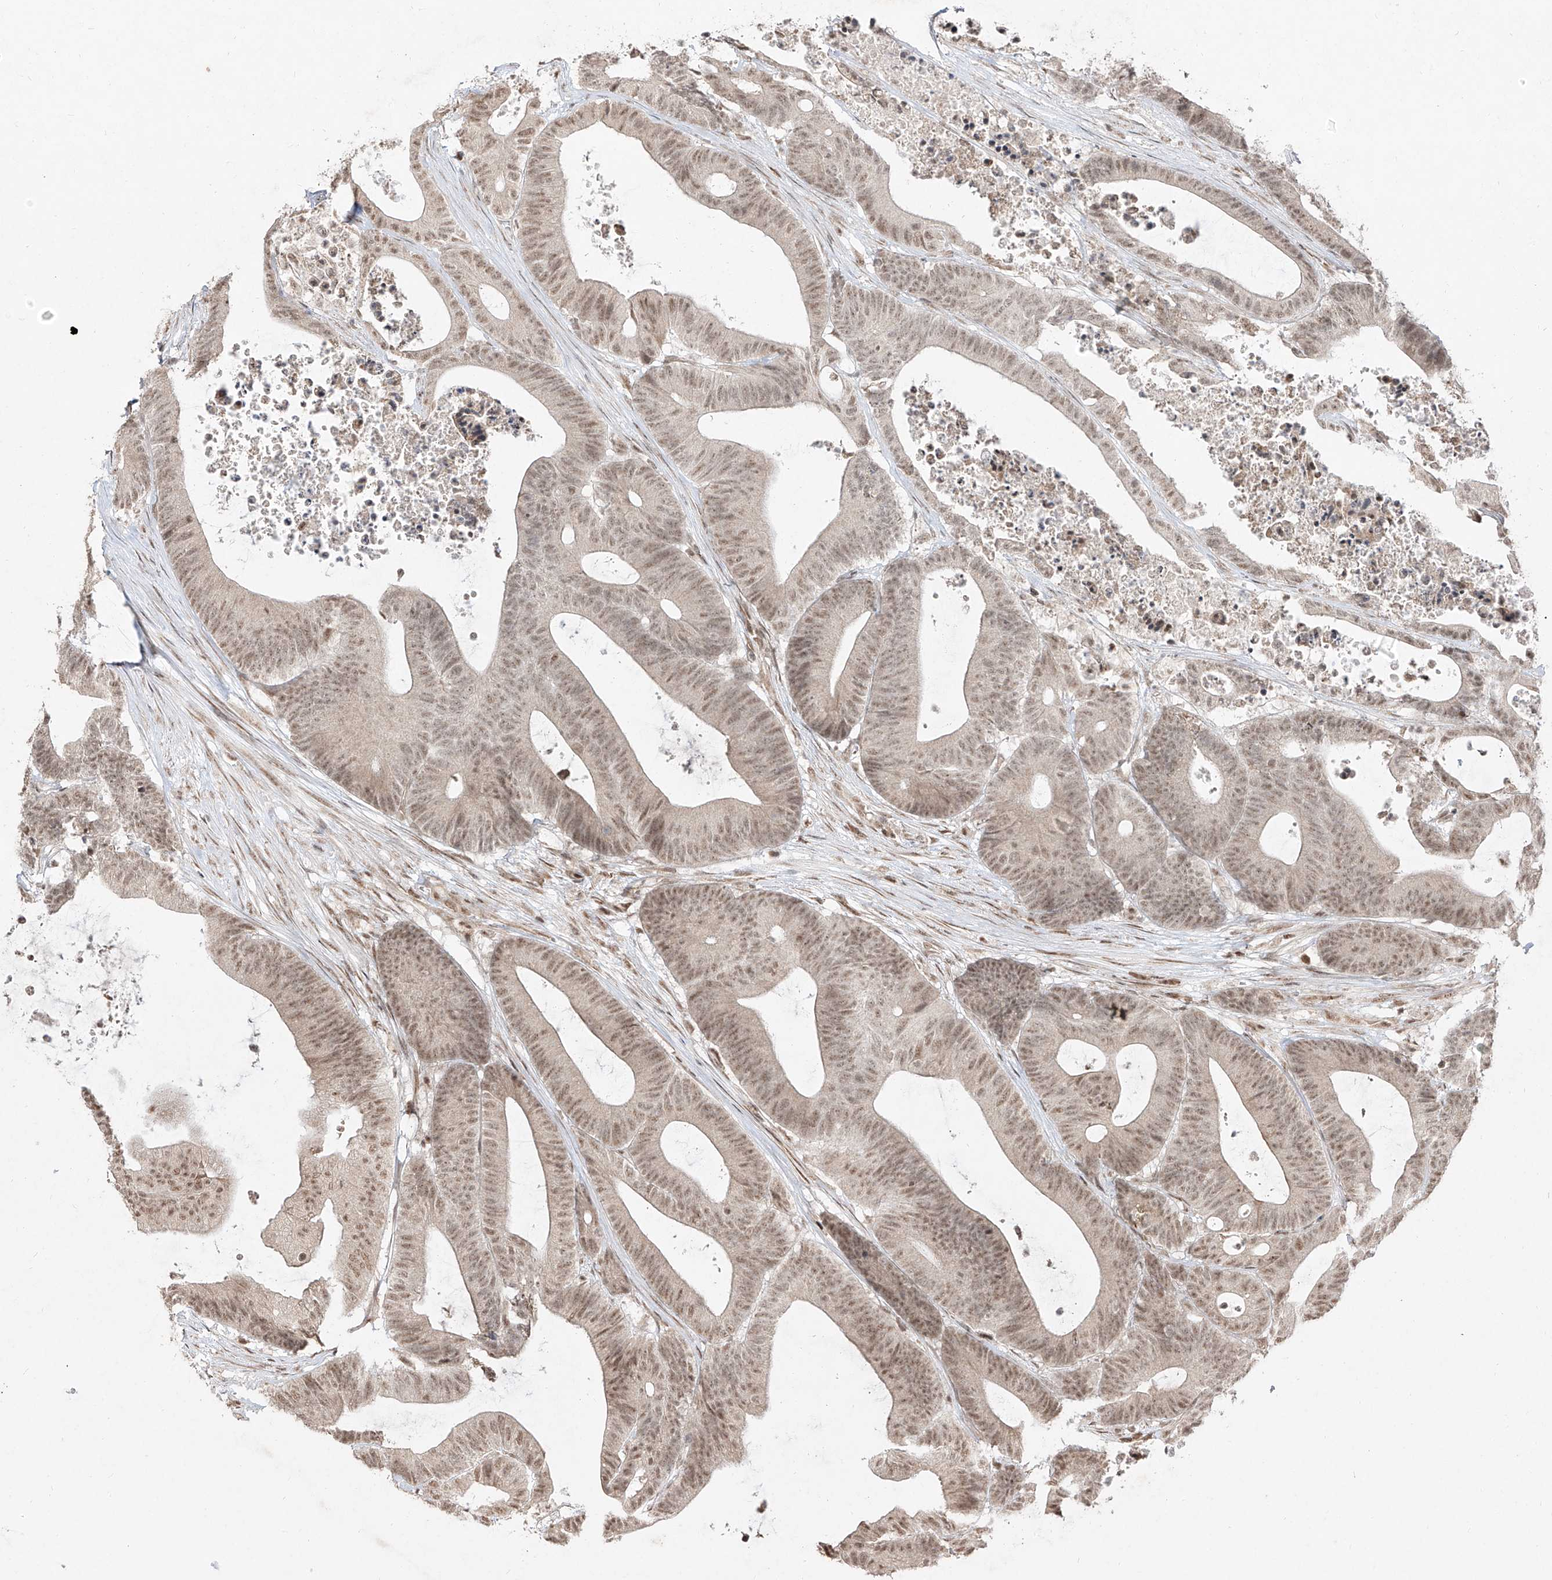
{"staining": {"intensity": "moderate", "quantity": ">75%", "location": "nuclear"}, "tissue": "colorectal cancer", "cell_type": "Tumor cells", "image_type": "cancer", "snomed": [{"axis": "morphology", "description": "Adenocarcinoma, NOS"}, {"axis": "topography", "description": "Colon"}], "caption": "The micrograph reveals staining of colorectal adenocarcinoma, revealing moderate nuclear protein expression (brown color) within tumor cells. (DAB (3,3'-diaminobenzidine) = brown stain, brightfield microscopy at high magnification).", "gene": "SNRNP27", "patient": {"sex": "female", "age": 84}}